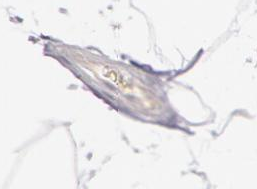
{"staining": {"intensity": "negative", "quantity": "none", "location": "none"}, "tissue": "adipose tissue", "cell_type": "Adipocytes", "image_type": "normal", "snomed": [{"axis": "morphology", "description": "Normal tissue, NOS"}, {"axis": "morphology", "description": "Duct carcinoma"}, {"axis": "topography", "description": "Breast"}, {"axis": "topography", "description": "Adipose tissue"}], "caption": "This is a histopathology image of immunohistochemistry (IHC) staining of normal adipose tissue, which shows no expression in adipocytes.", "gene": "LBP", "patient": {"sex": "female", "age": 37}}